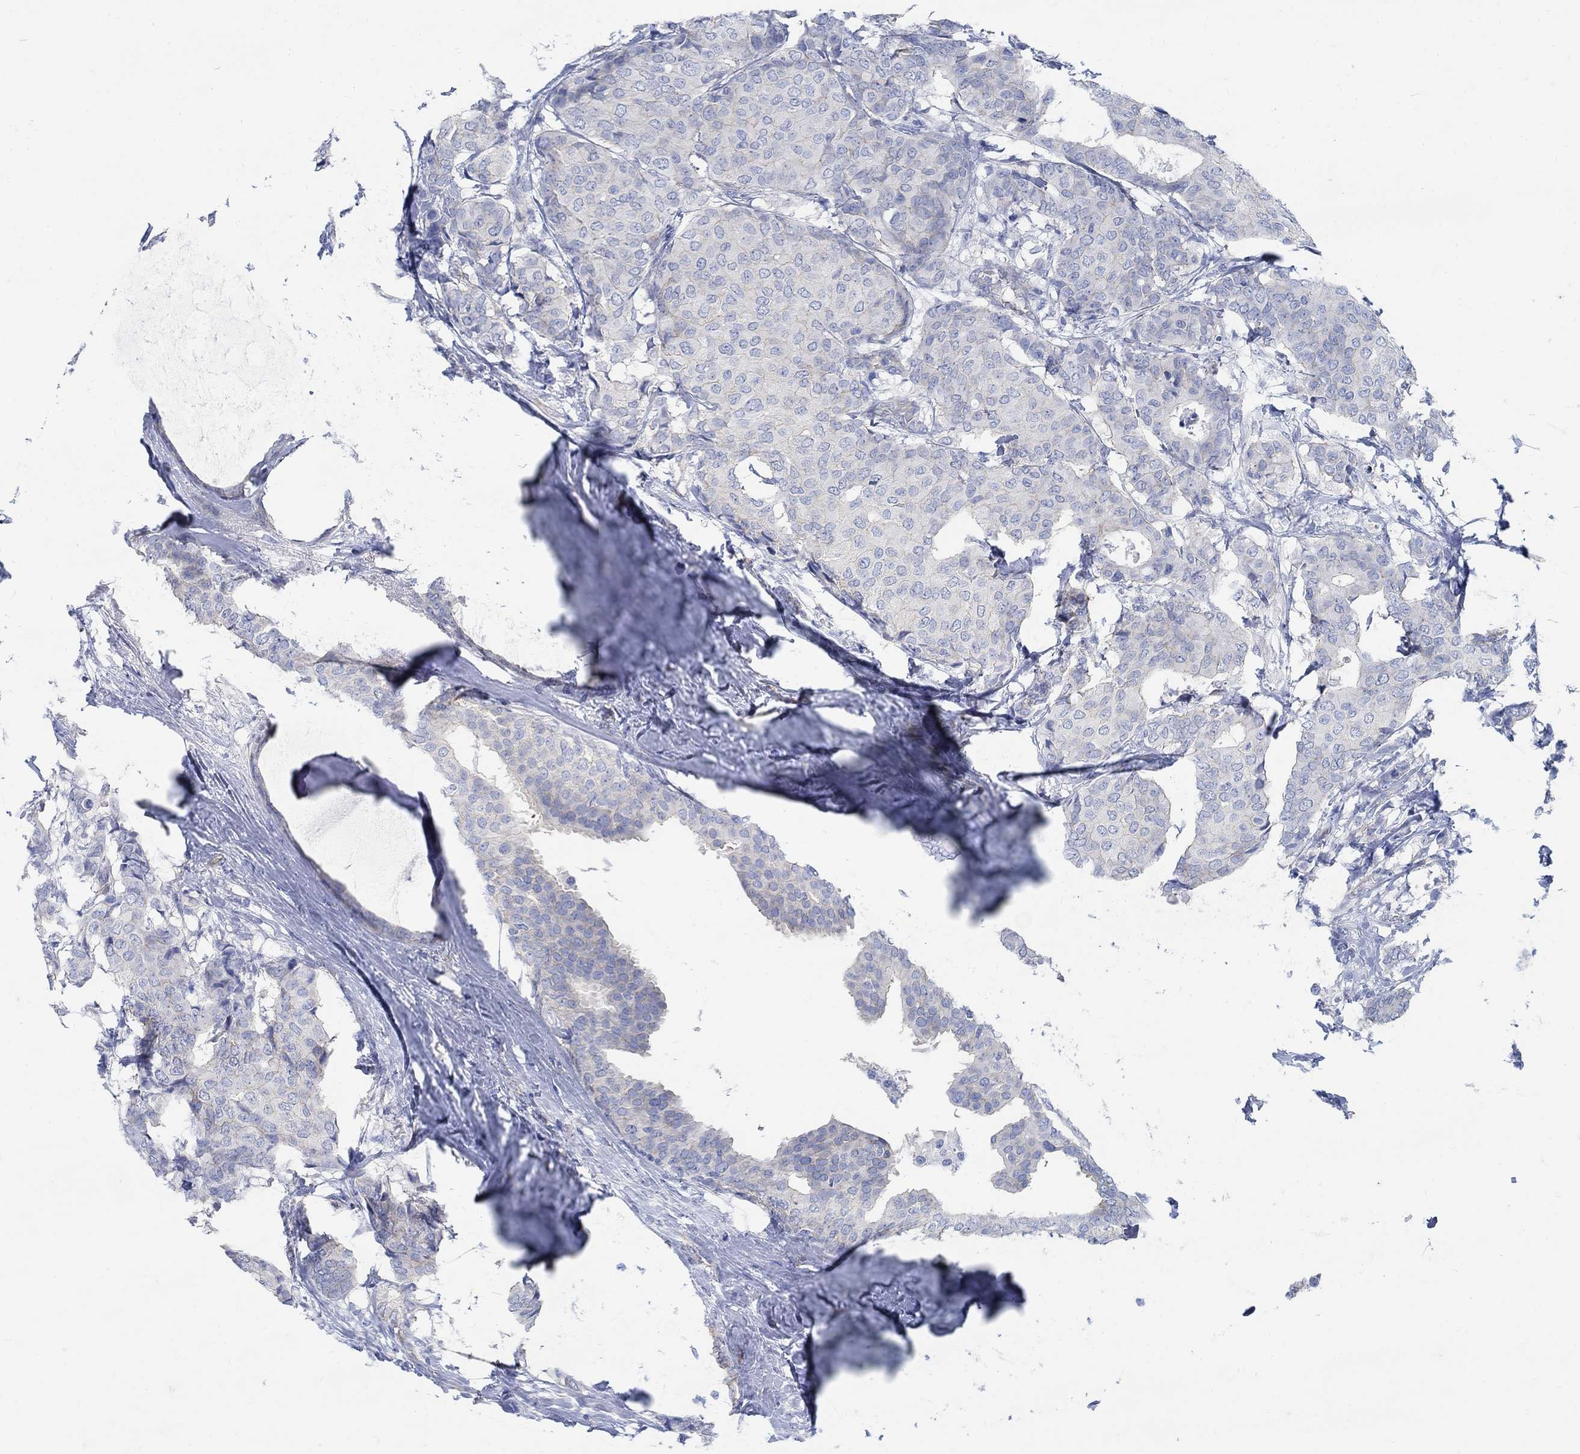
{"staining": {"intensity": "weak", "quantity": "<25%", "location": "cytoplasmic/membranous"}, "tissue": "breast cancer", "cell_type": "Tumor cells", "image_type": "cancer", "snomed": [{"axis": "morphology", "description": "Duct carcinoma"}, {"axis": "topography", "description": "Breast"}], "caption": "A photomicrograph of intraductal carcinoma (breast) stained for a protein displays no brown staining in tumor cells. (Stains: DAB (3,3'-diaminobenzidine) immunohistochemistry with hematoxylin counter stain, Microscopy: brightfield microscopy at high magnification).", "gene": "TMEM198", "patient": {"sex": "female", "age": 75}}